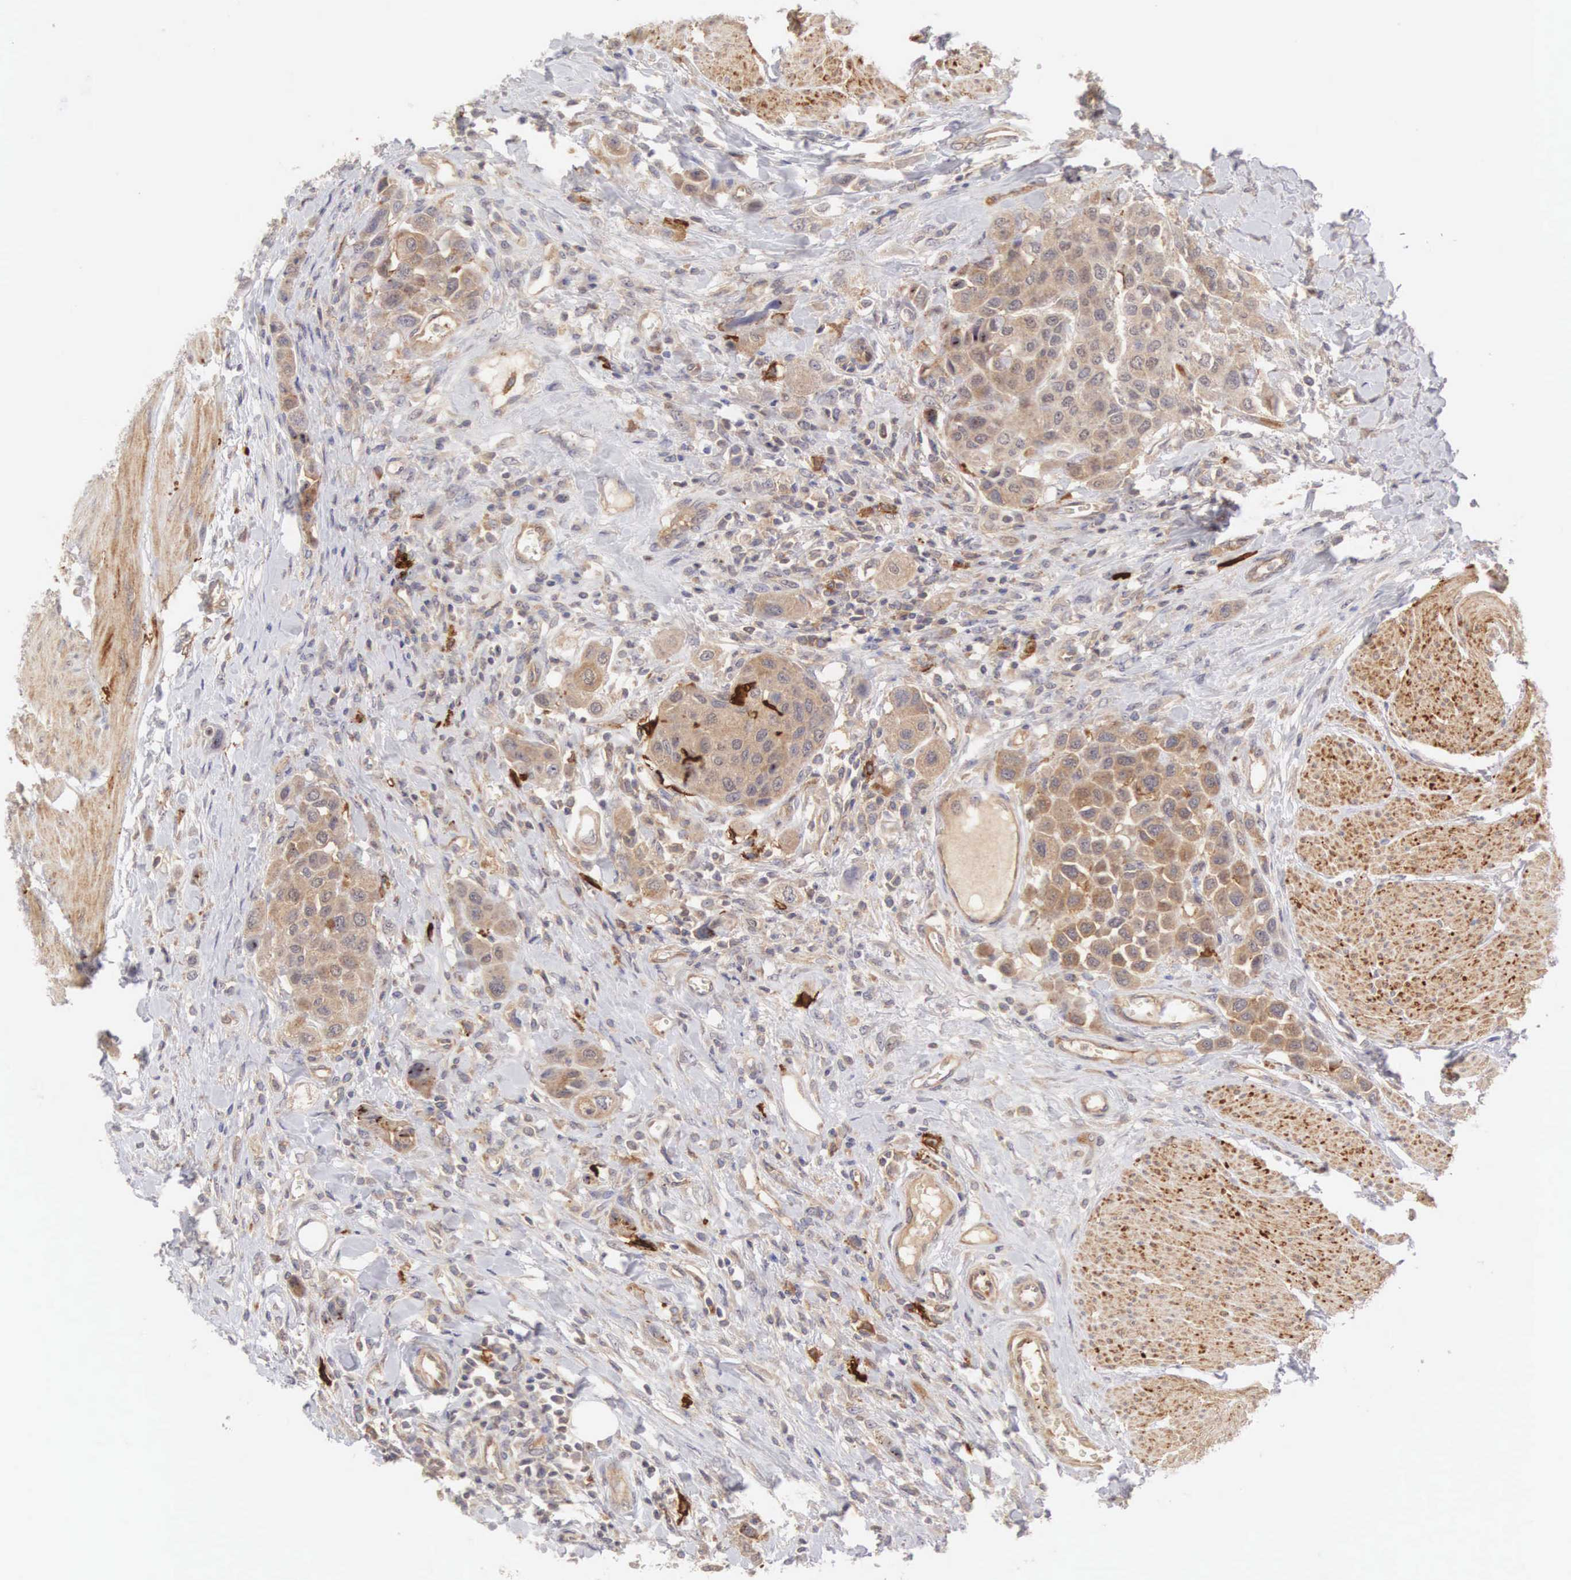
{"staining": {"intensity": "moderate", "quantity": ">75%", "location": "cytoplasmic/membranous"}, "tissue": "urothelial cancer", "cell_type": "Tumor cells", "image_type": "cancer", "snomed": [{"axis": "morphology", "description": "Urothelial carcinoma, High grade"}, {"axis": "topography", "description": "Urinary bladder"}], "caption": "Tumor cells demonstrate medium levels of moderate cytoplasmic/membranous positivity in approximately >75% of cells in high-grade urothelial carcinoma.", "gene": "CD1A", "patient": {"sex": "male", "age": 50}}